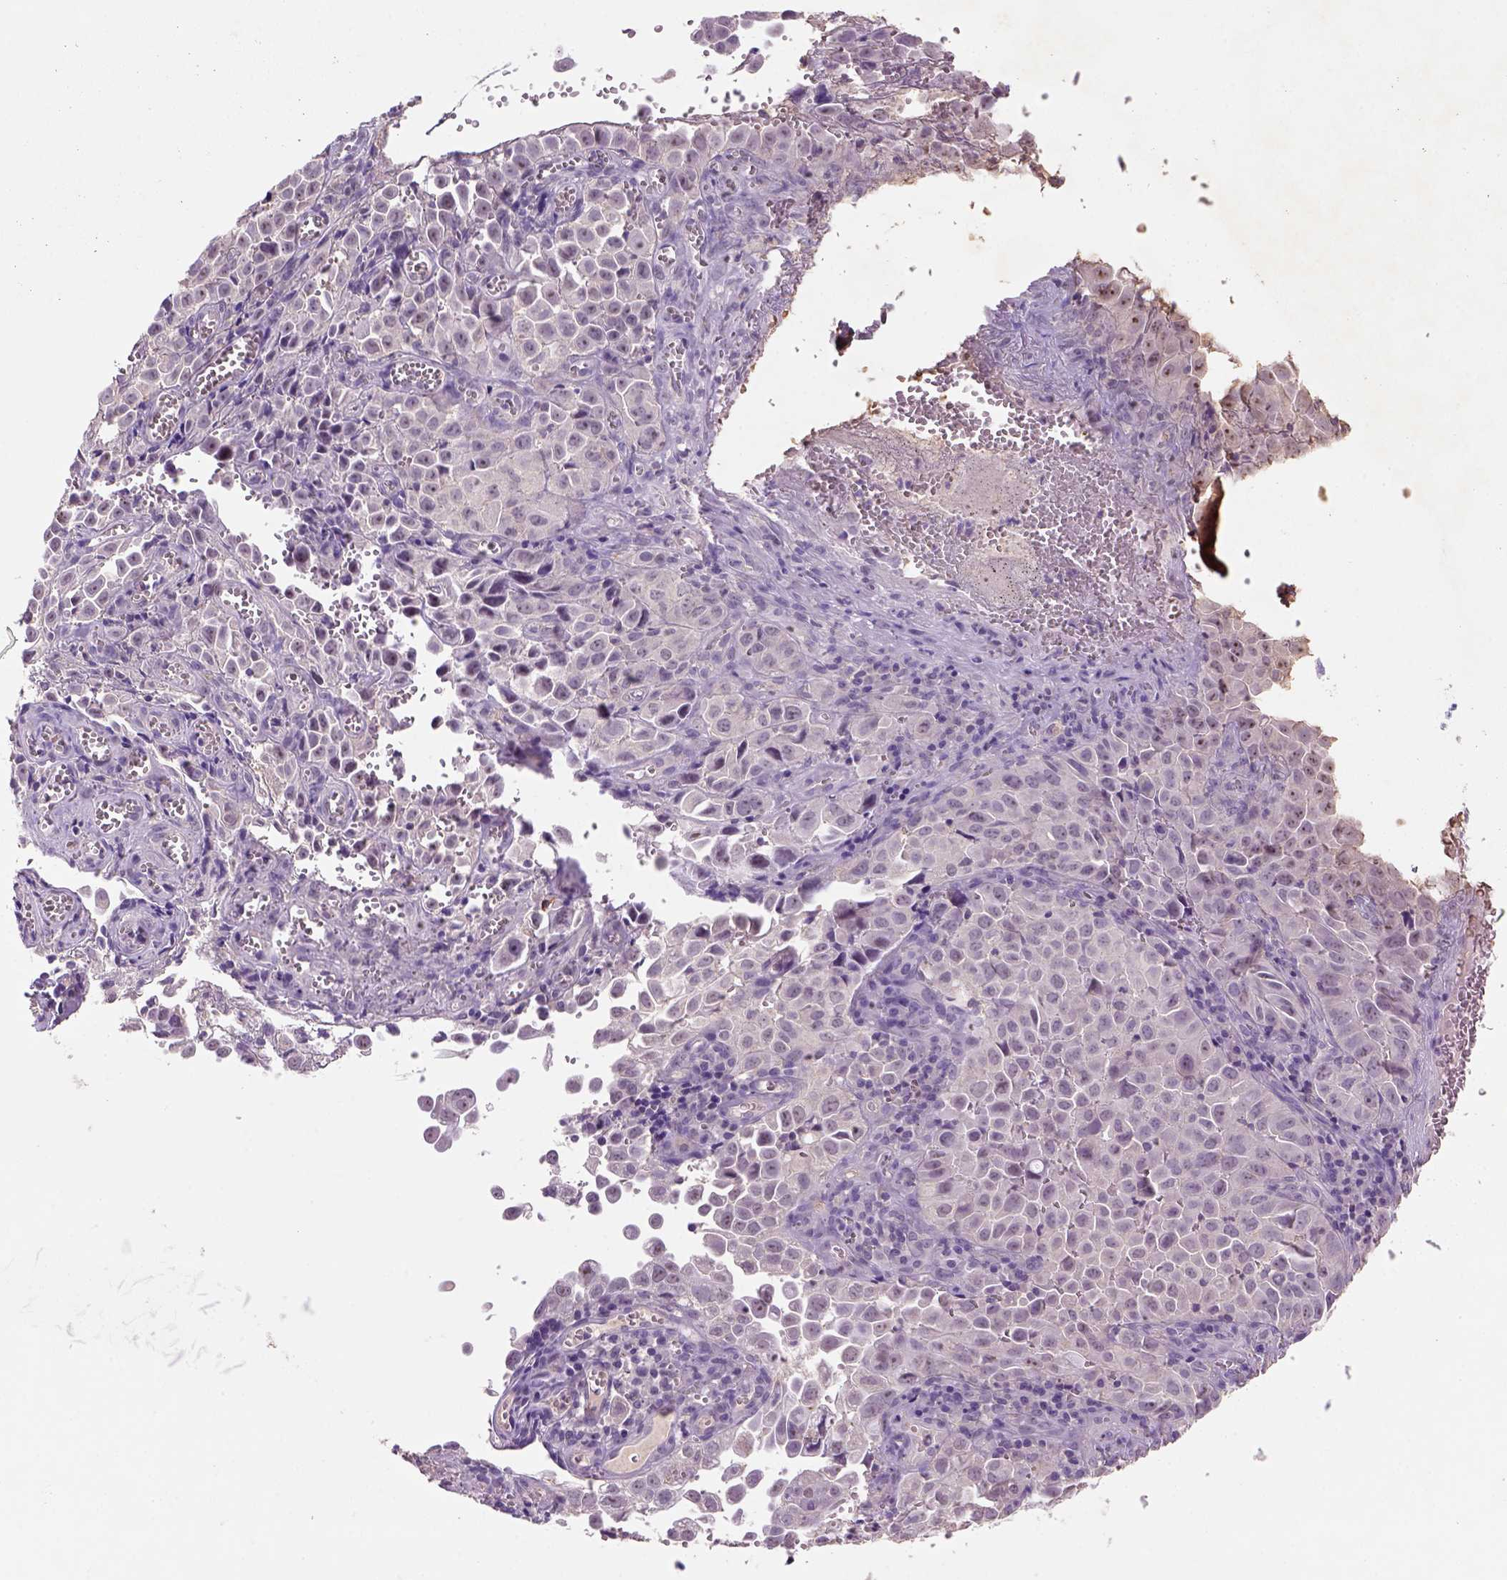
{"staining": {"intensity": "weak", "quantity": ">75%", "location": "cytoplasmic/membranous,nuclear"}, "tissue": "cervical cancer", "cell_type": "Tumor cells", "image_type": "cancer", "snomed": [{"axis": "morphology", "description": "Squamous cell carcinoma, NOS"}, {"axis": "topography", "description": "Cervix"}], "caption": "This micrograph demonstrates IHC staining of human cervical cancer, with low weak cytoplasmic/membranous and nuclear staining in approximately >75% of tumor cells.", "gene": "SCML4", "patient": {"sex": "female", "age": 55}}